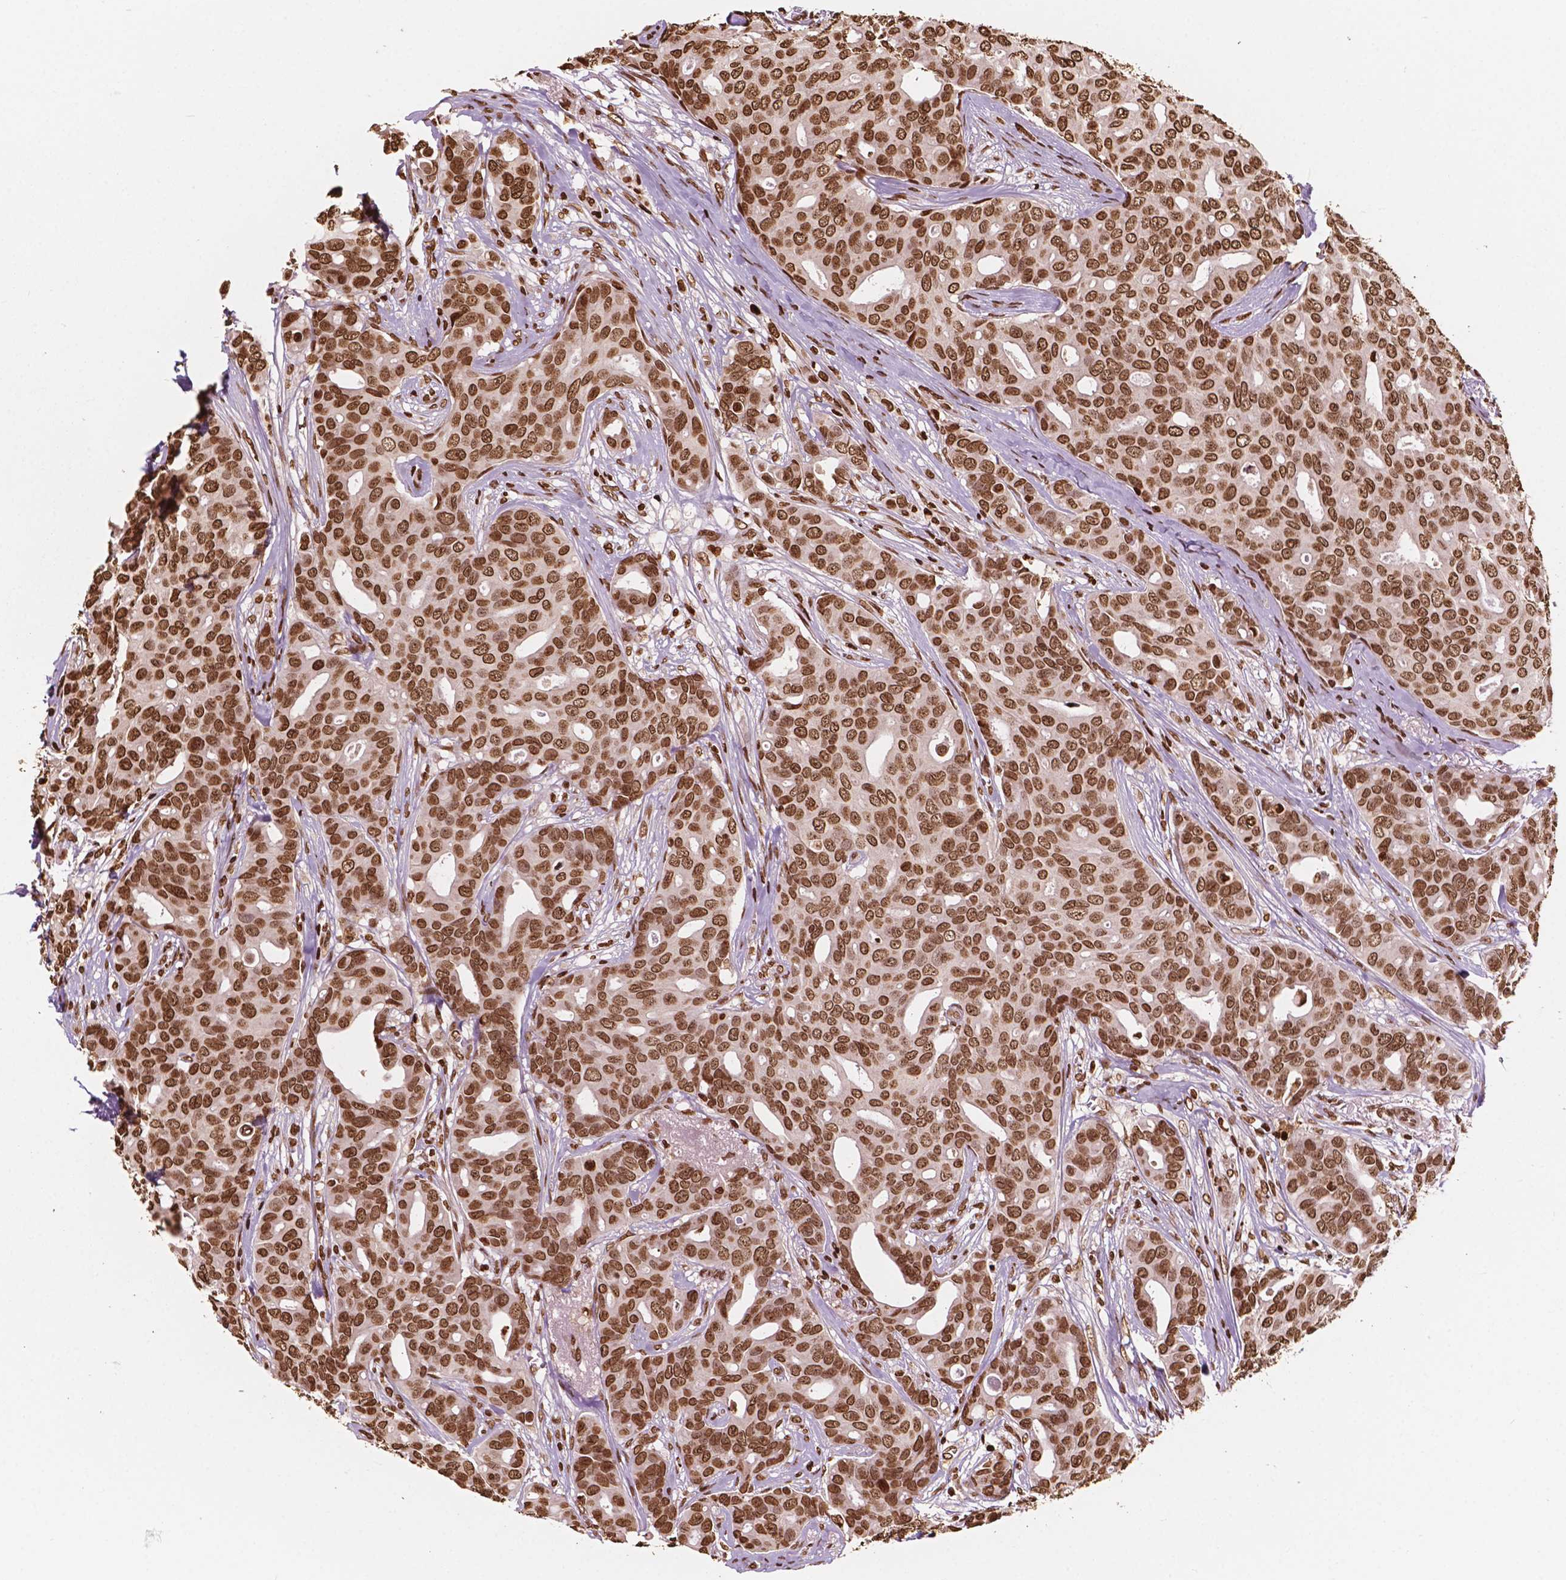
{"staining": {"intensity": "strong", "quantity": ">75%", "location": "nuclear"}, "tissue": "breast cancer", "cell_type": "Tumor cells", "image_type": "cancer", "snomed": [{"axis": "morphology", "description": "Duct carcinoma"}, {"axis": "topography", "description": "Breast"}], "caption": "Immunohistochemical staining of breast cancer (invasive ductal carcinoma) shows high levels of strong nuclear expression in approximately >75% of tumor cells.", "gene": "H3C7", "patient": {"sex": "female", "age": 54}}